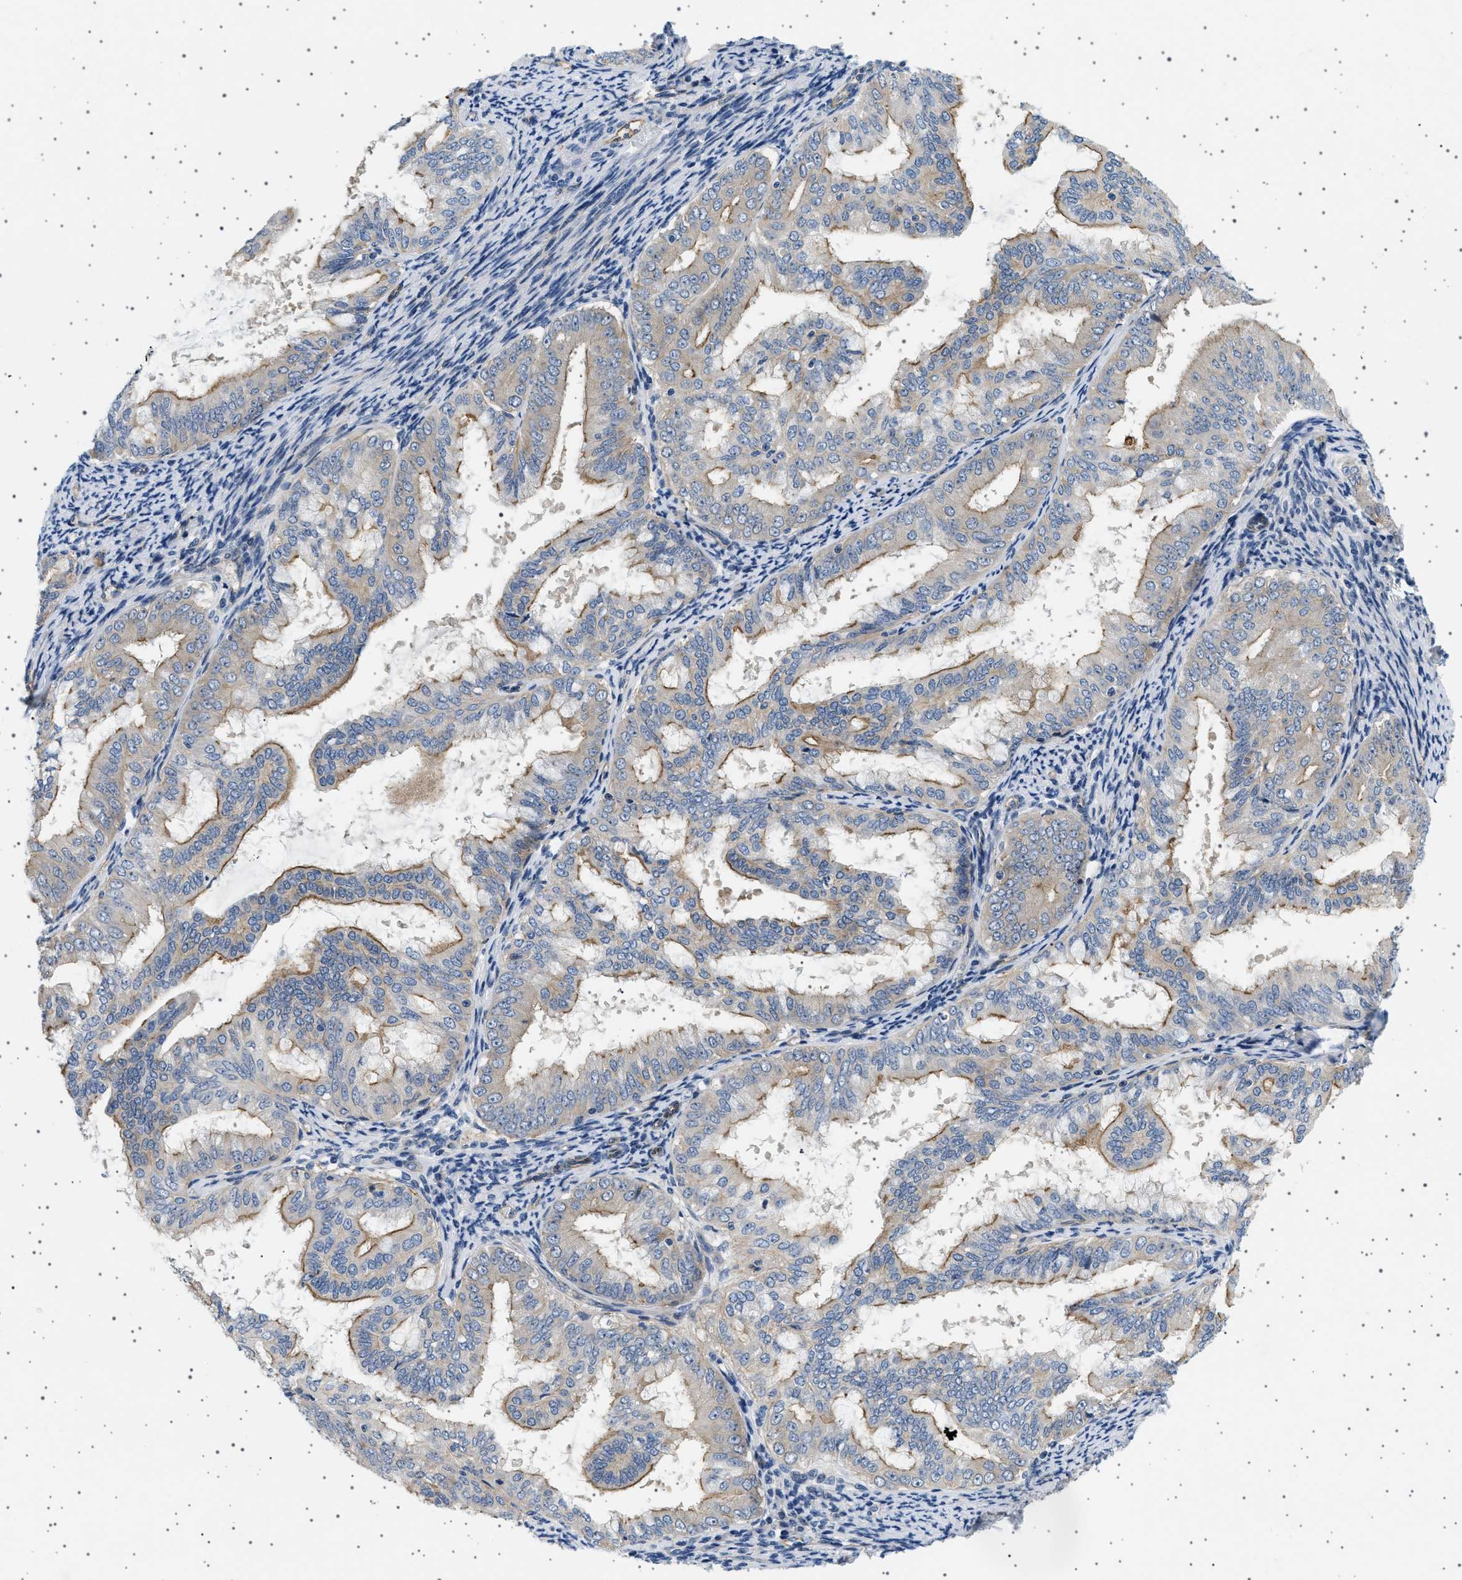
{"staining": {"intensity": "moderate", "quantity": "<25%", "location": "cytoplasmic/membranous"}, "tissue": "endometrial cancer", "cell_type": "Tumor cells", "image_type": "cancer", "snomed": [{"axis": "morphology", "description": "Adenocarcinoma, NOS"}, {"axis": "topography", "description": "Endometrium"}], "caption": "Immunohistochemistry (IHC) (DAB) staining of human endometrial cancer (adenocarcinoma) demonstrates moderate cytoplasmic/membranous protein positivity in about <25% of tumor cells. (DAB = brown stain, brightfield microscopy at high magnification).", "gene": "PLPP6", "patient": {"sex": "female", "age": 63}}